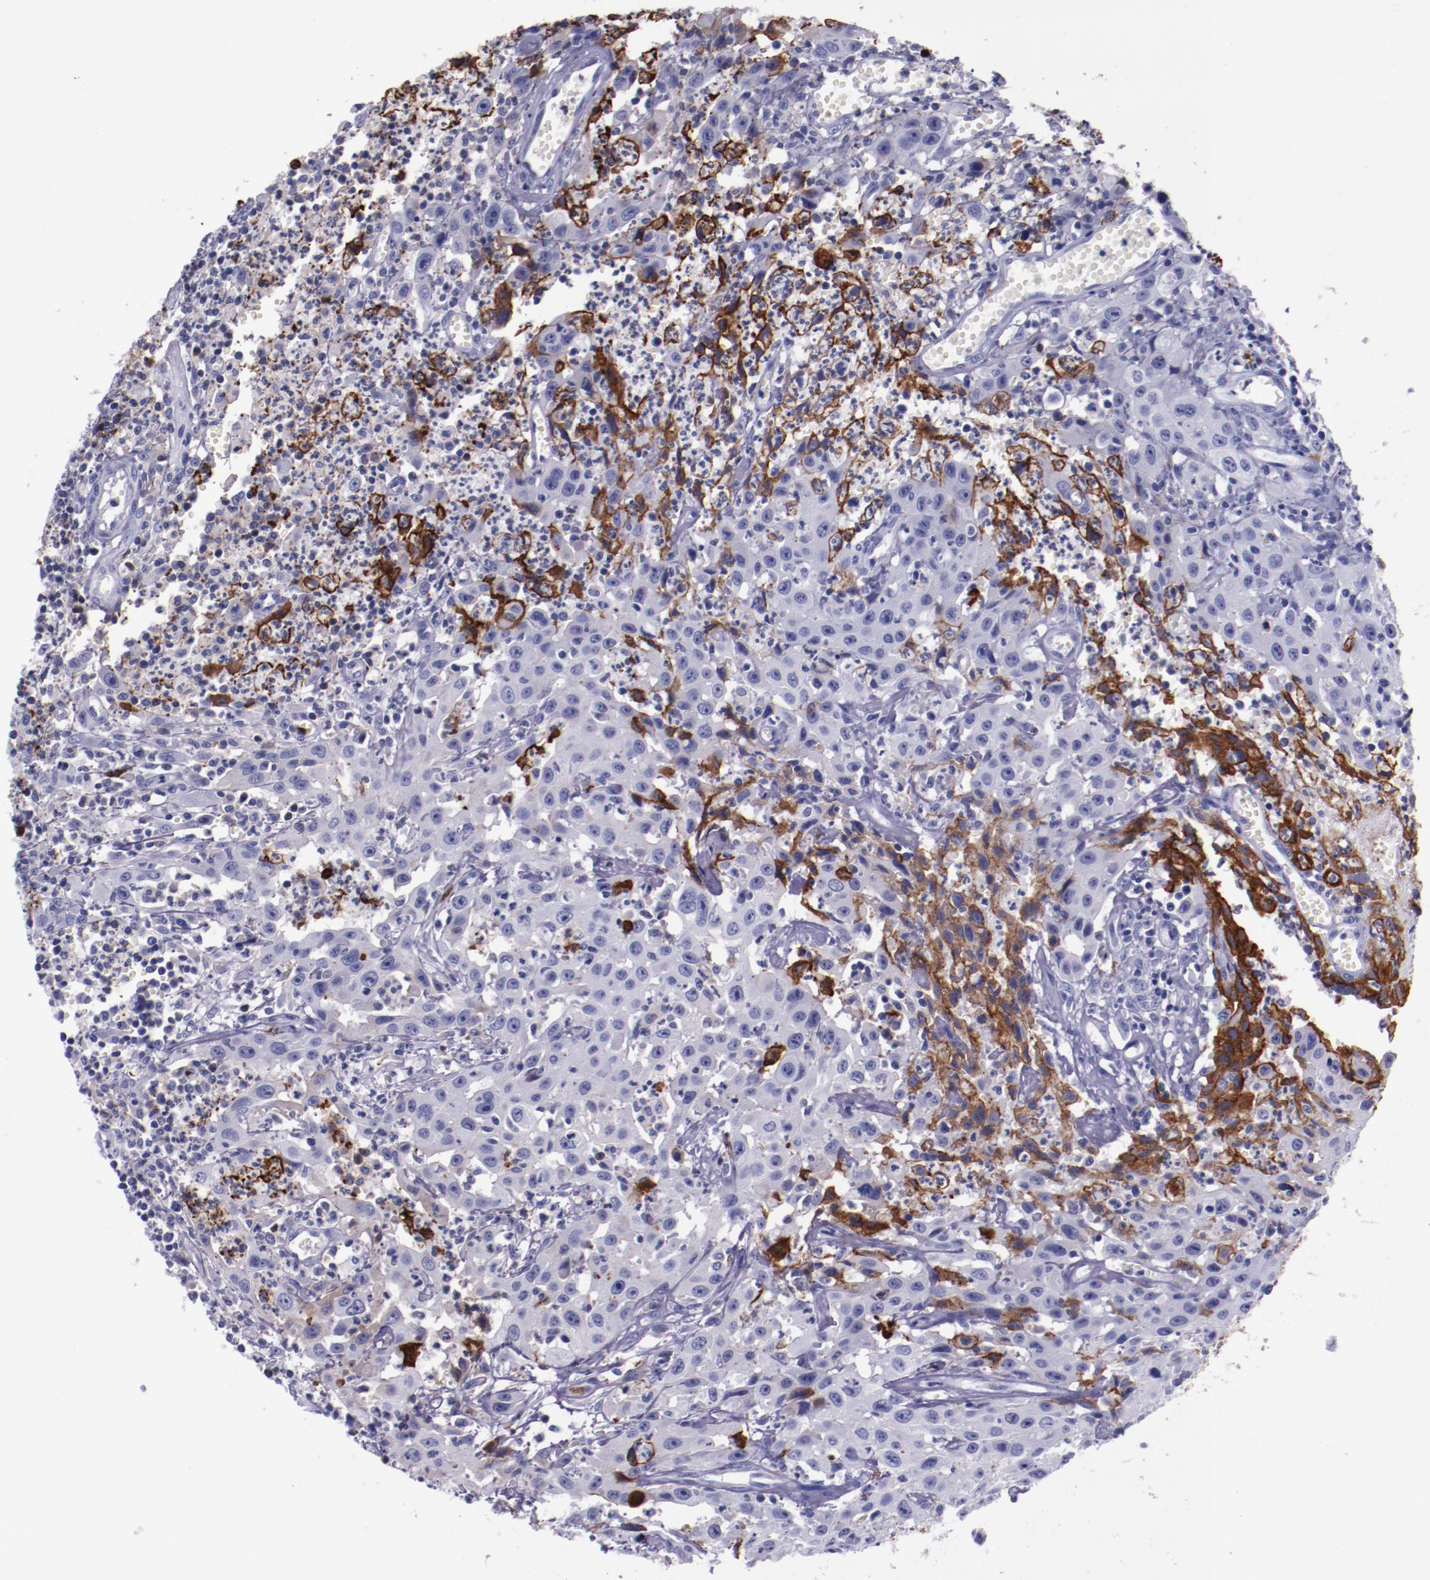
{"staining": {"intensity": "moderate", "quantity": "<25%", "location": "cytoplasmic/membranous"}, "tissue": "urothelial cancer", "cell_type": "Tumor cells", "image_type": "cancer", "snomed": [{"axis": "morphology", "description": "Urothelial carcinoma, High grade"}, {"axis": "topography", "description": "Urinary bladder"}], "caption": "Protein analysis of high-grade urothelial carcinoma tissue shows moderate cytoplasmic/membranous staining in about <25% of tumor cells.", "gene": "APOH", "patient": {"sex": "male", "age": 66}}